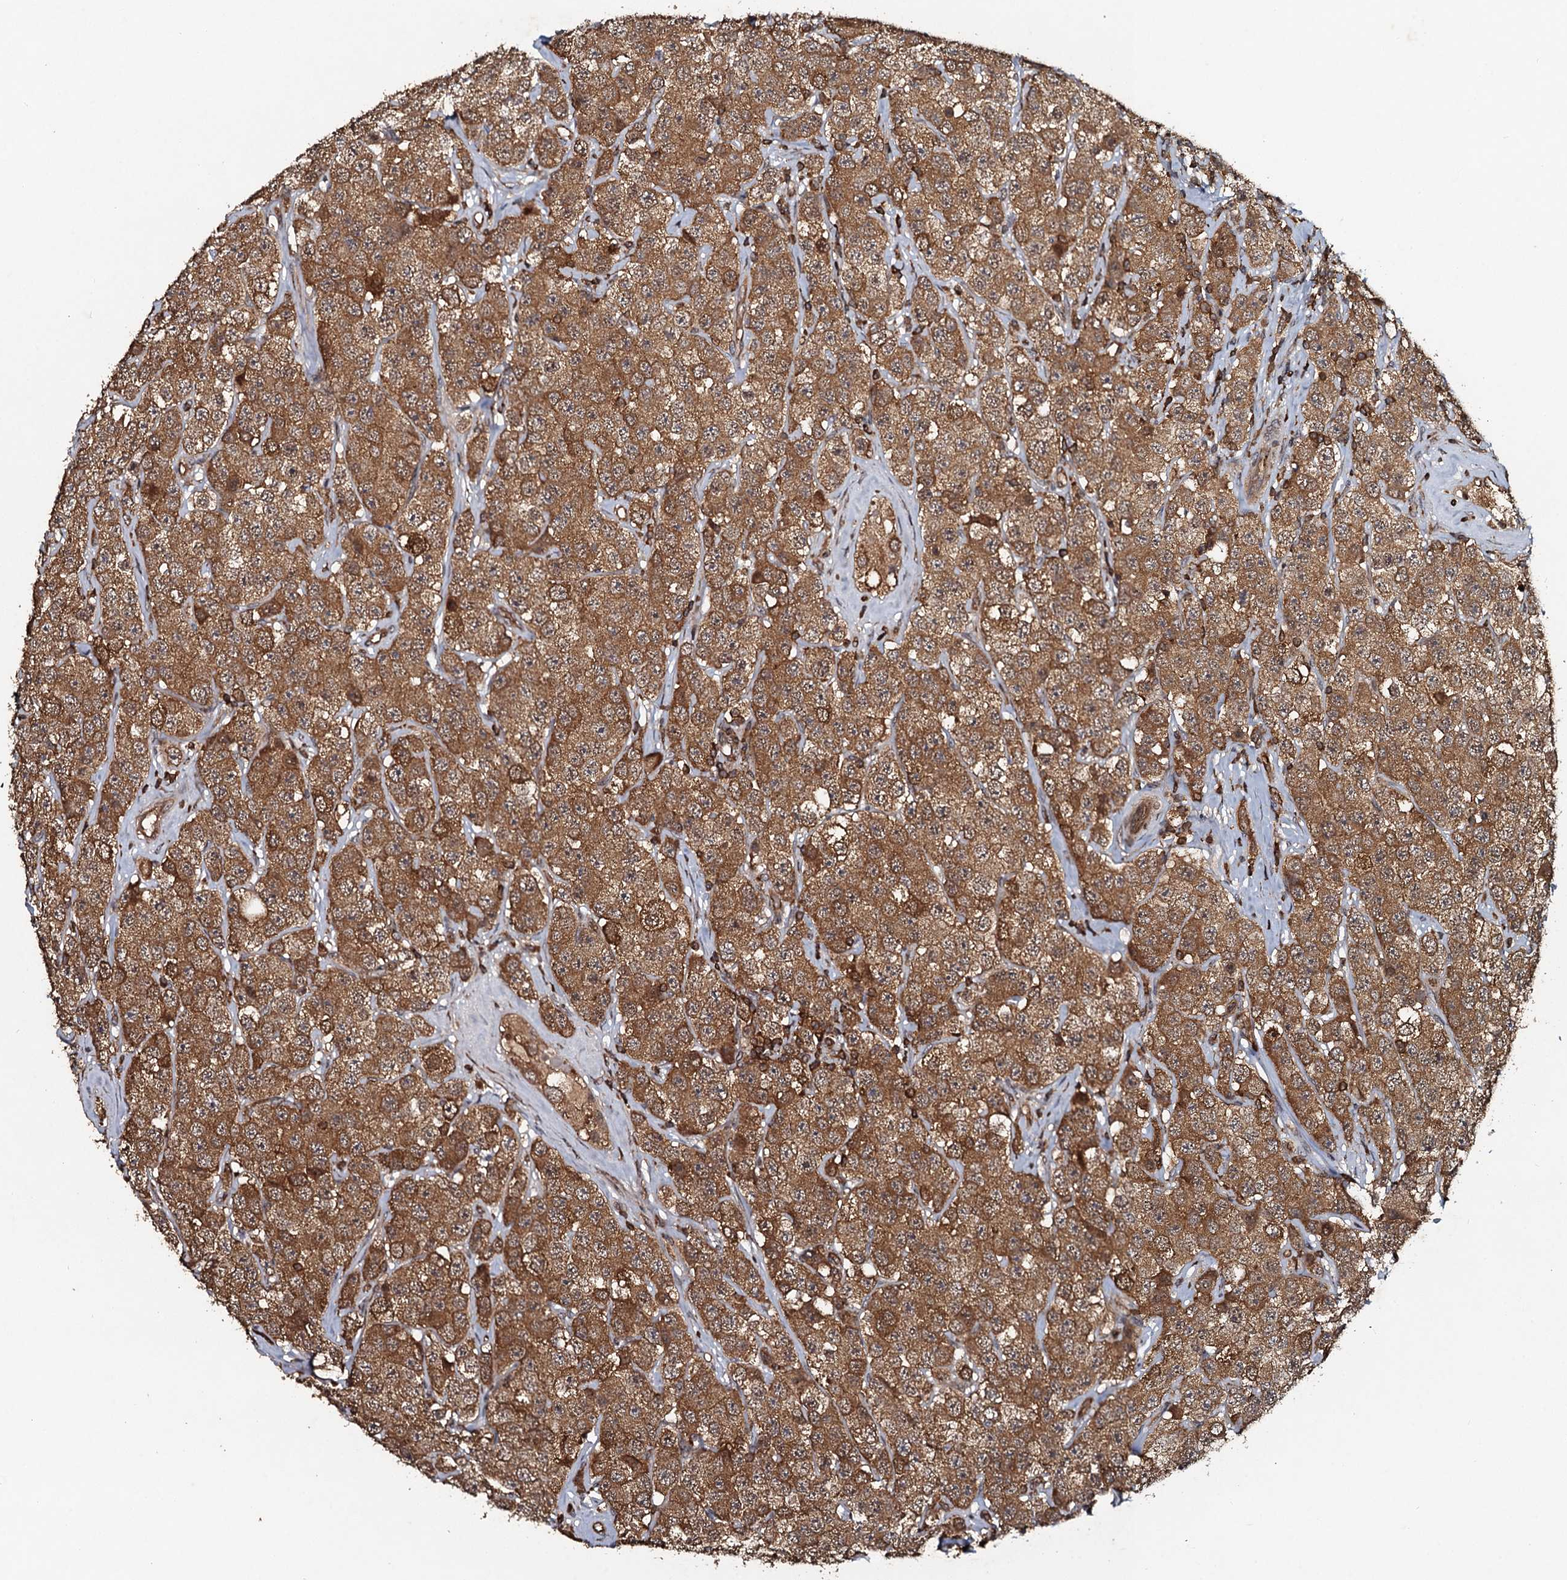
{"staining": {"intensity": "moderate", "quantity": ">75%", "location": "cytoplasmic/membranous"}, "tissue": "testis cancer", "cell_type": "Tumor cells", "image_type": "cancer", "snomed": [{"axis": "morphology", "description": "Seminoma, NOS"}, {"axis": "topography", "description": "Testis"}], "caption": "This is a micrograph of immunohistochemistry (IHC) staining of testis seminoma, which shows moderate expression in the cytoplasmic/membranous of tumor cells.", "gene": "ADGRG3", "patient": {"sex": "male", "age": 28}}